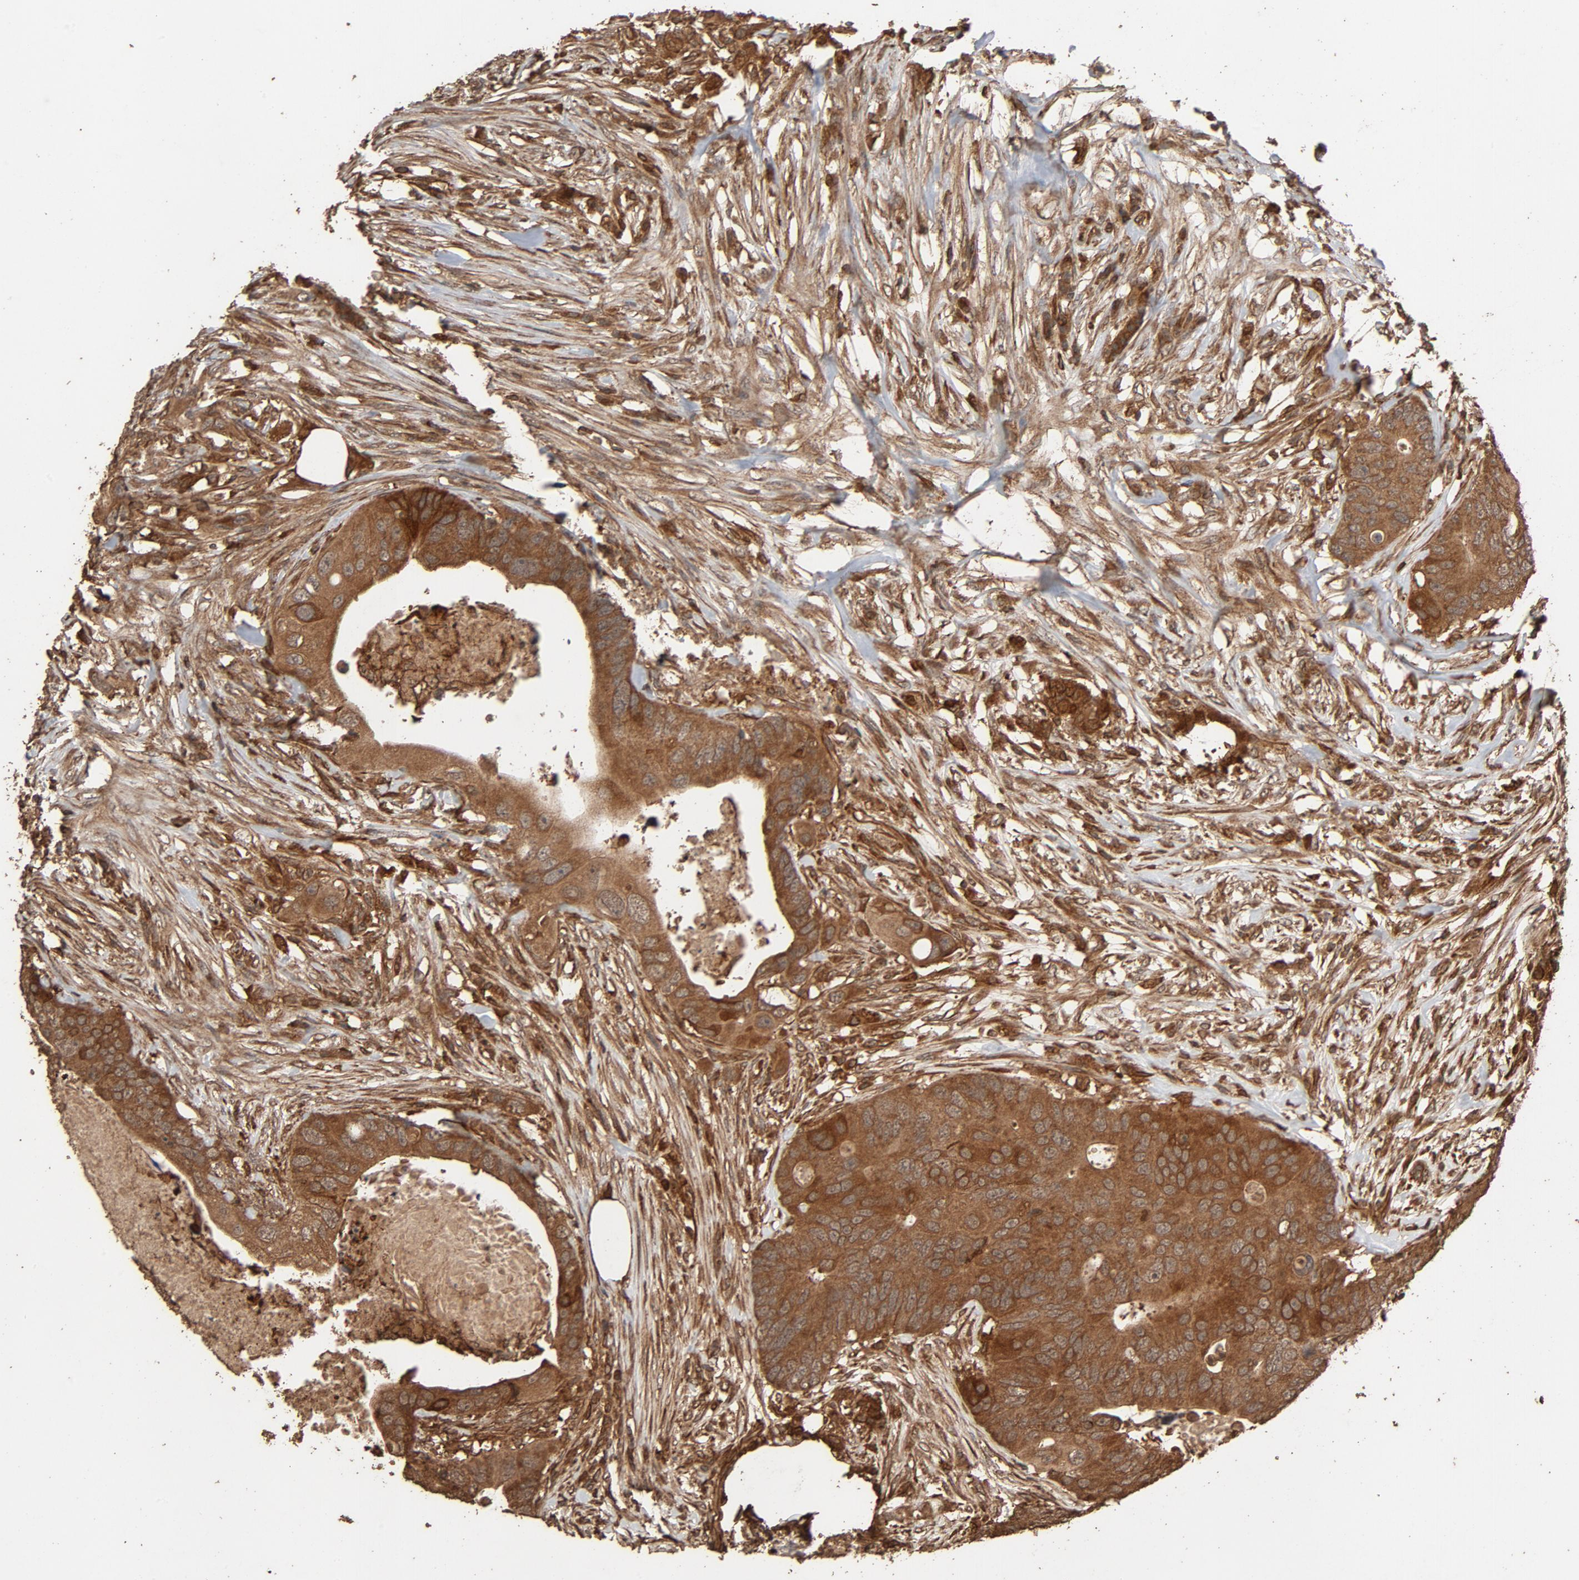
{"staining": {"intensity": "strong", "quantity": ">75%", "location": "cytoplasmic/membranous"}, "tissue": "colorectal cancer", "cell_type": "Tumor cells", "image_type": "cancer", "snomed": [{"axis": "morphology", "description": "Adenocarcinoma, NOS"}, {"axis": "topography", "description": "Colon"}], "caption": "DAB immunohistochemical staining of colorectal cancer (adenocarcinoma) exhibits strong cytoplasmic/membranous protein staining in about >75% of tumor cells. The staining is performed using DAB brown chromogen to label protein expression. The nuclei are counter-stained blue using hematoxylin.", "gene": "RPS6KA6", "patient": {"sex": "male", "age": 71}}